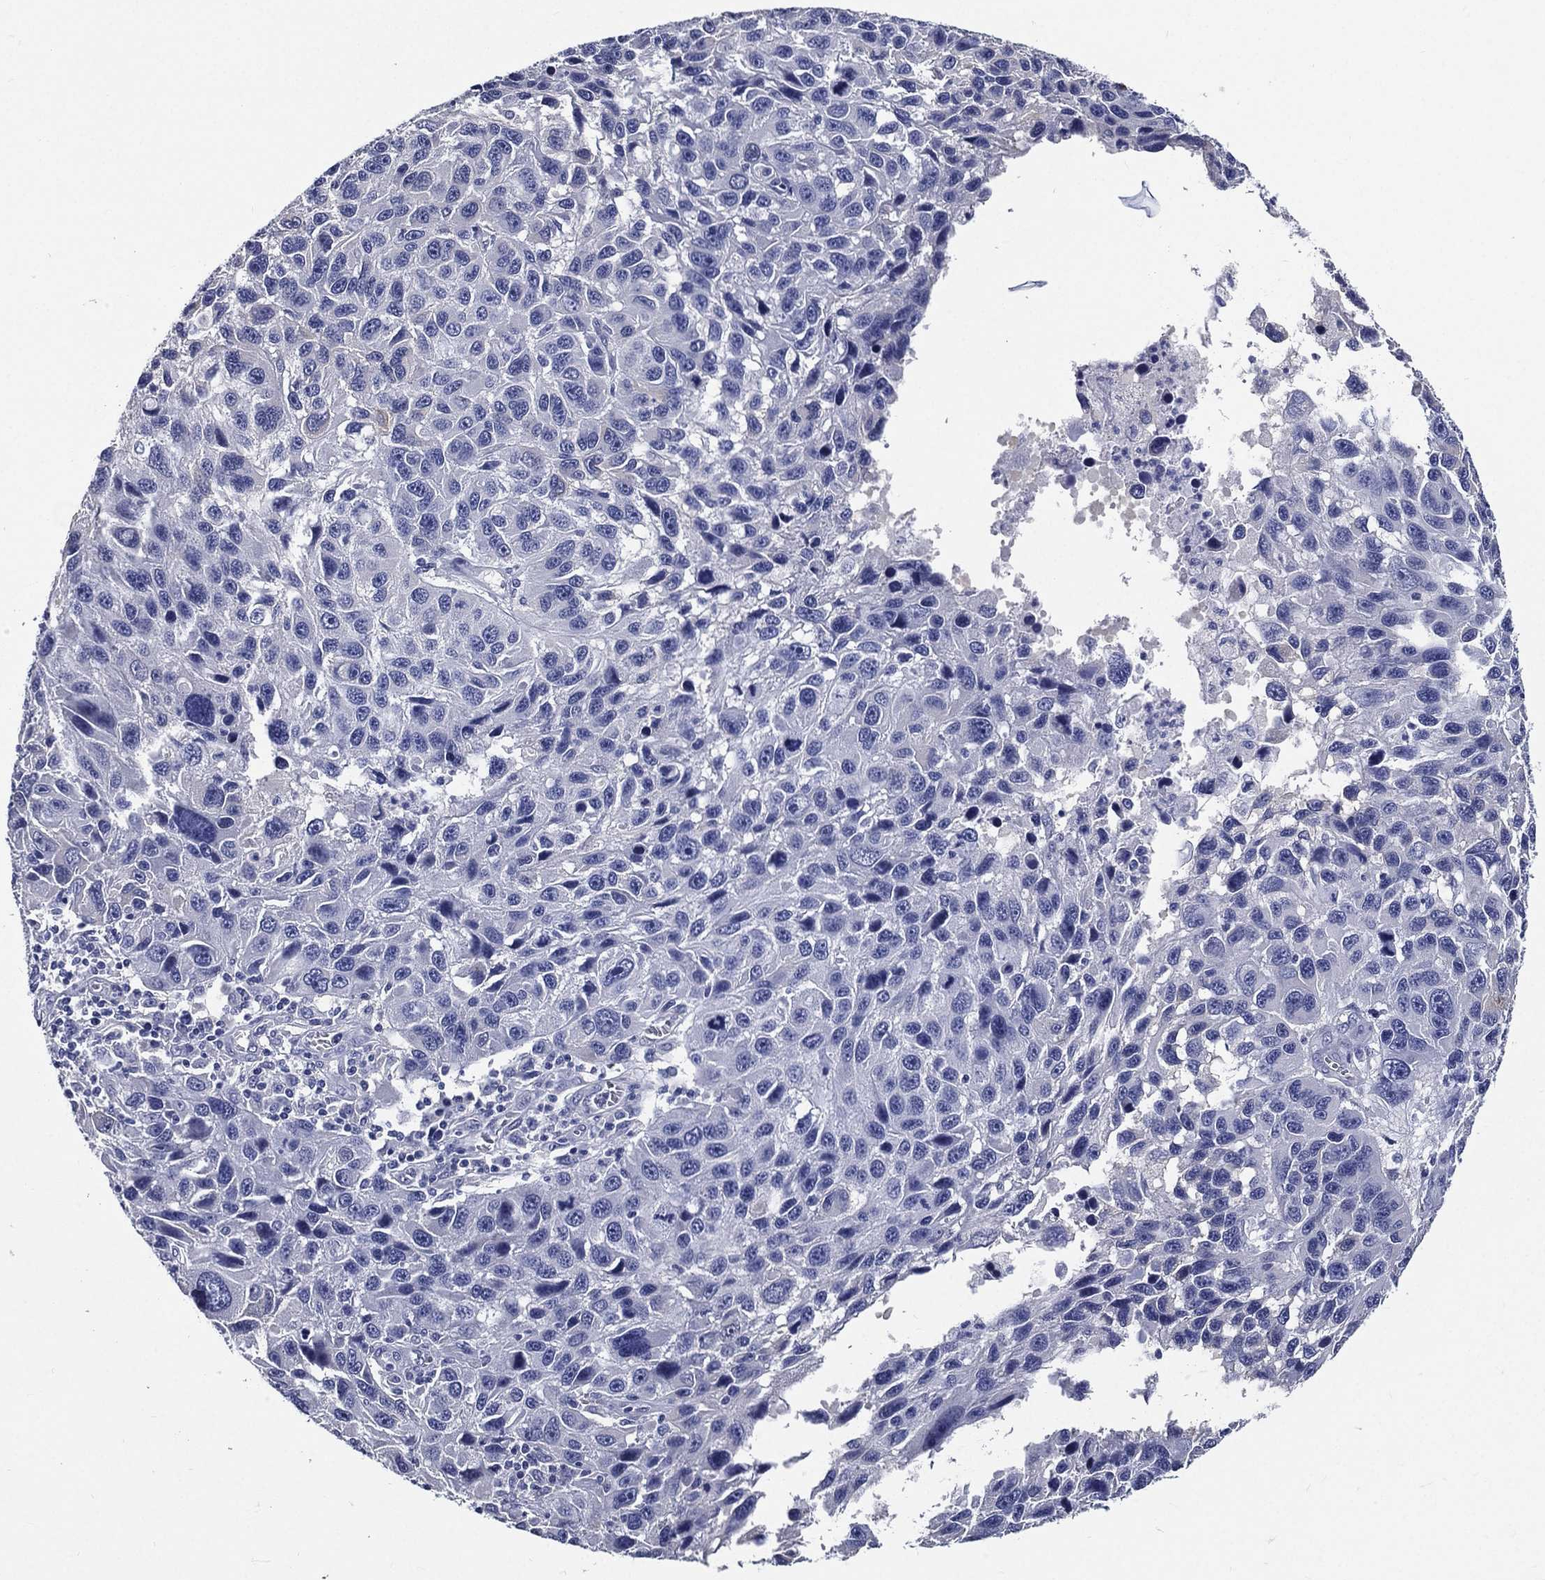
{"staining": {"intensity": "negative", "quantity": "none", "location": "none"}, "tissue": "melanoma", "cell_type": "Tumor cells", "image_type": "cancer", "snomed": [{"axis": "morphology", "description": "Malignant melanoma, NOS"}, {"axis": "topography", "description": "Skin"}], "caption": "Tumor cells show no significant expression in melanoma.", "gene": "DPYS", "patient": {"sex": "male", "age": 53}}